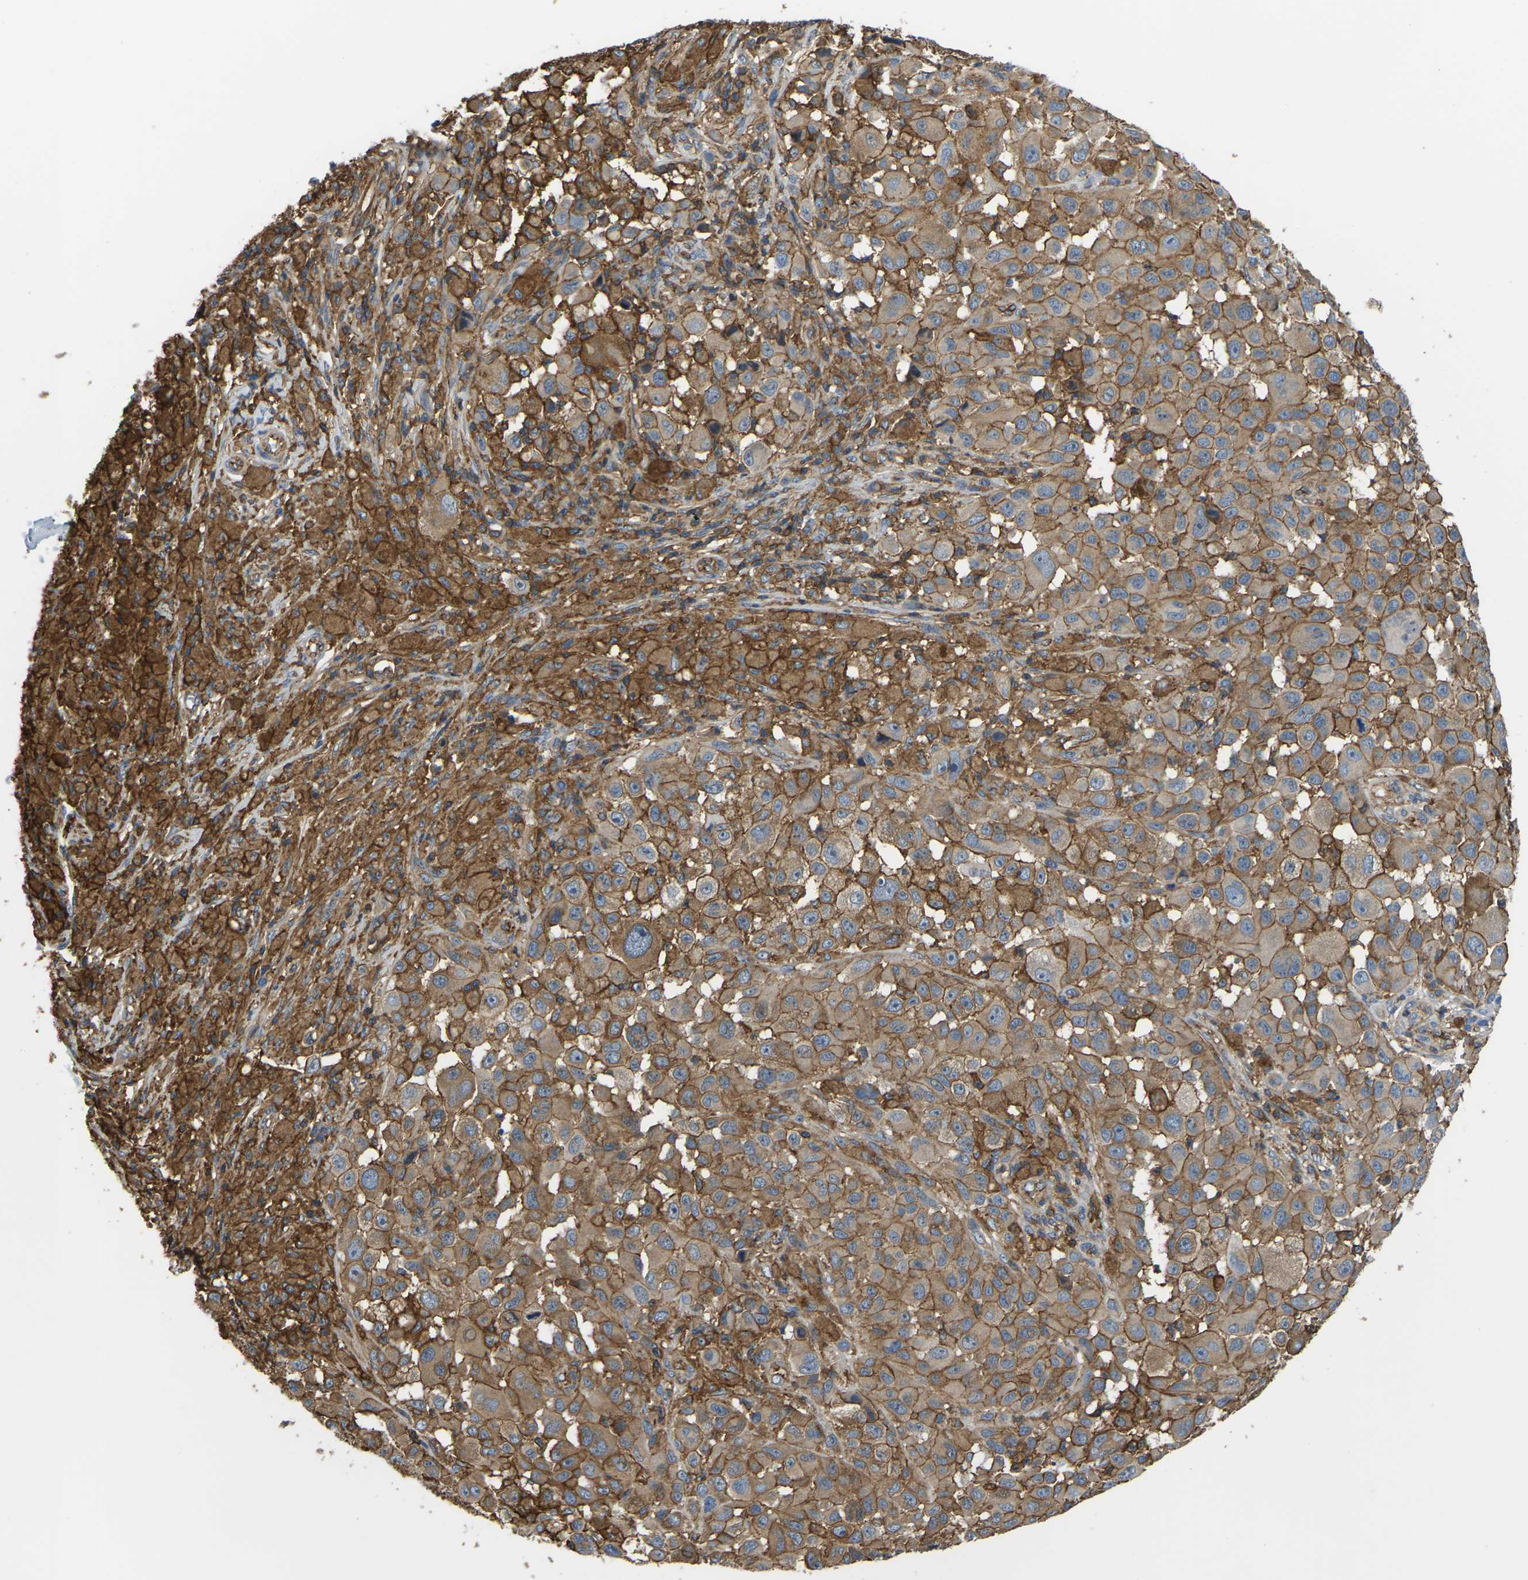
{"staining": {"intensity": "moderate", "quantity": ">75%", "location": "cytoplasmic/membranous"}, "tissue": "melanoma", "cell_type": "Tumor cells", "image_type": "cancer", "snomed": [{"axis": "morphology", "description": "Malignant melanoma, NOS"}, {"axis": "topography", "description": "Skin"}], "caption": "Melanoma stained with a brown dye exhibits moderate cytoplasmic/membranous positive positivity in approximately >75% of tumor cells.", "gene": "IQGAP1", "patient": {"sex": "male", "age": 96}}